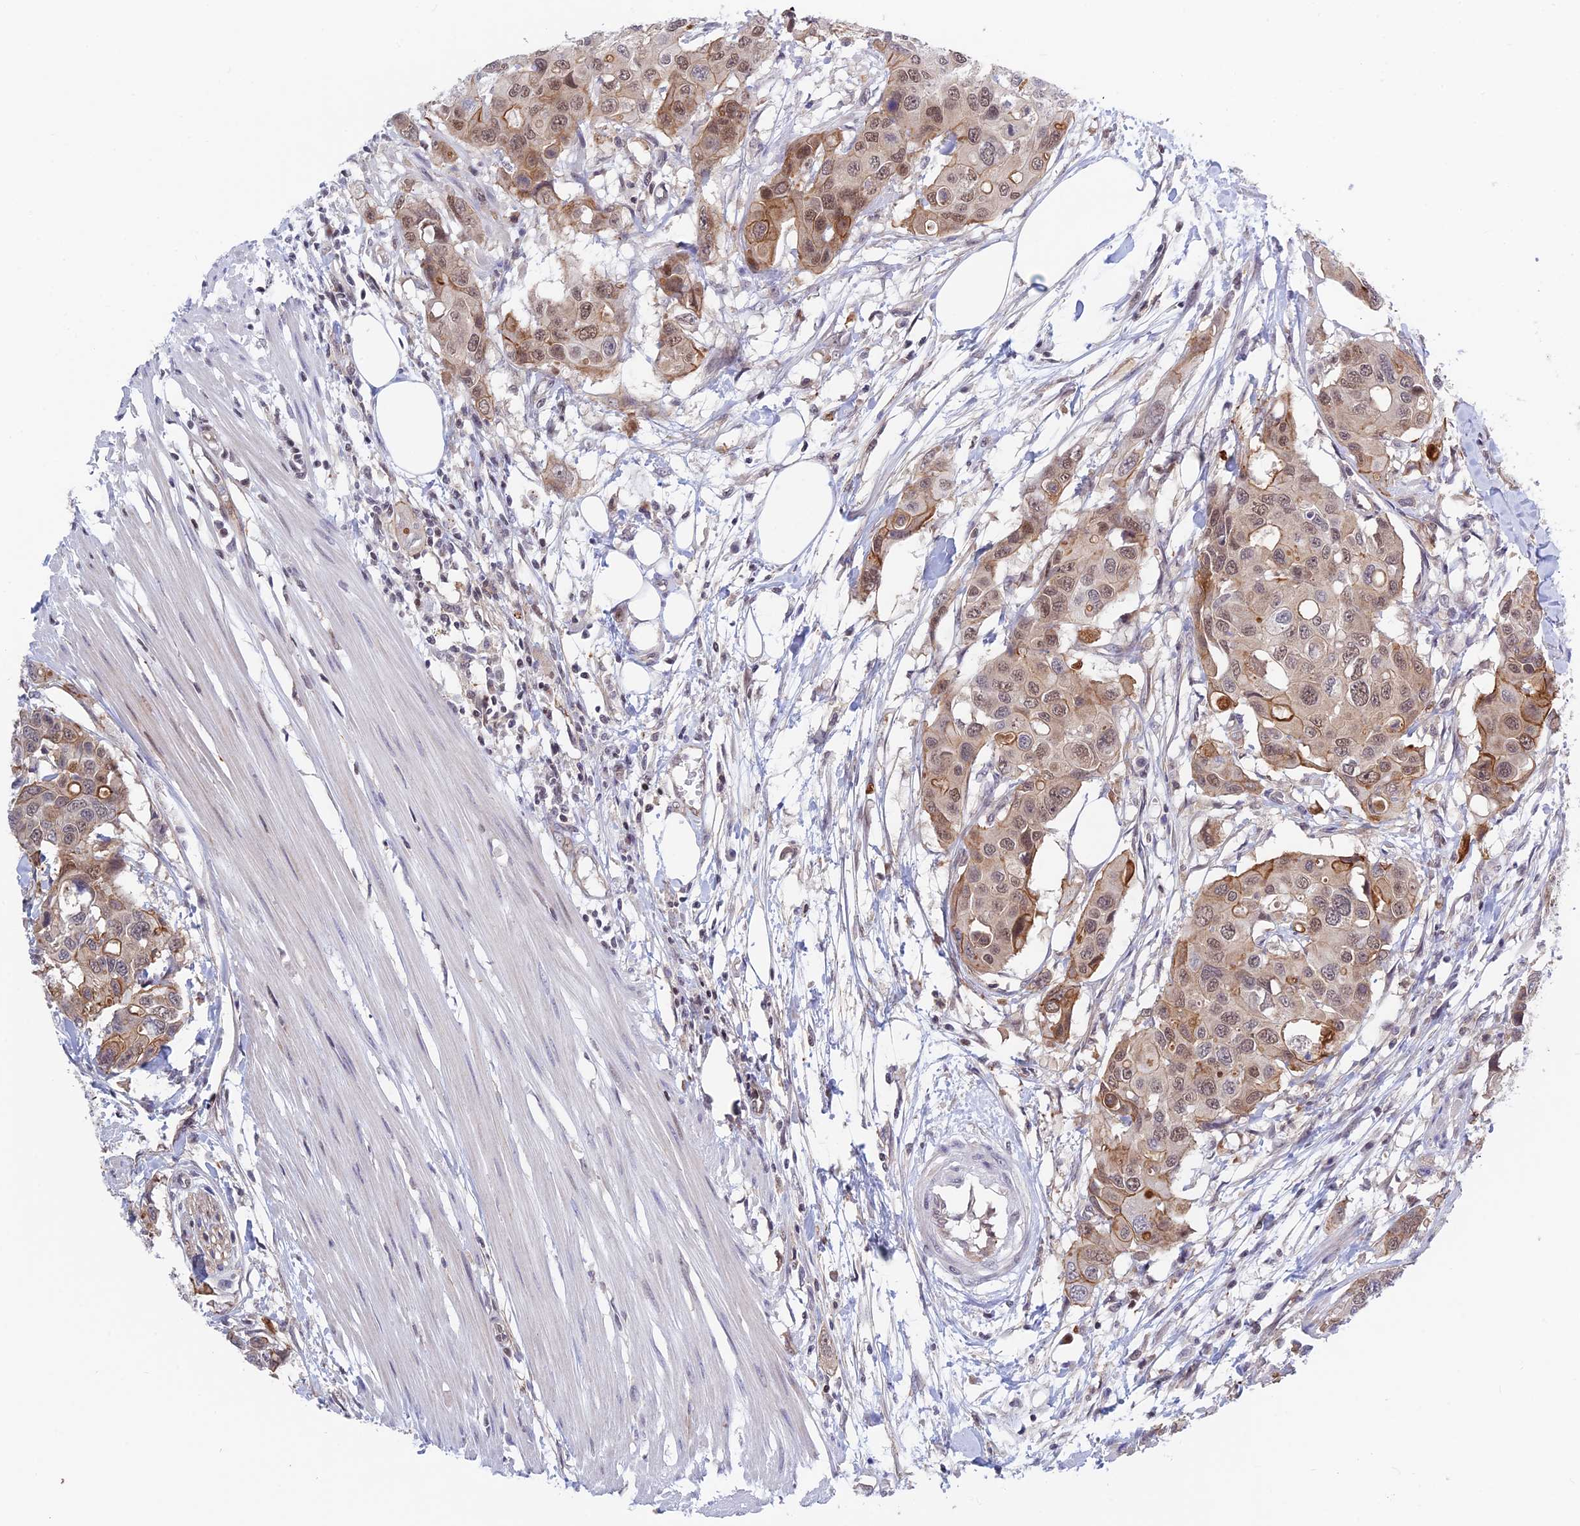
{"staining": {"intensity": "moderate", "quantity": "25%-75%", "location": "cytoplasmic/membranous,nuclear"}, "tissue": "colorectal cancer", "cell_type": "Tumor cells", "image_type": "cancer", "snomed": [{"axis": "morphology", "description": "Adenocarcinoma, NOS"}, {"axis": "topography", "description": "Colon"}], "caption": "Human colorectal adenocarcinoma stained with a brown dye demonstrates moderate cytoplasmic/membranous and nuclear positive positivity in about 25%-75% of tumor cells.", "gene": "TCEA1", "patient": {"sex": "male", "age": 77}}